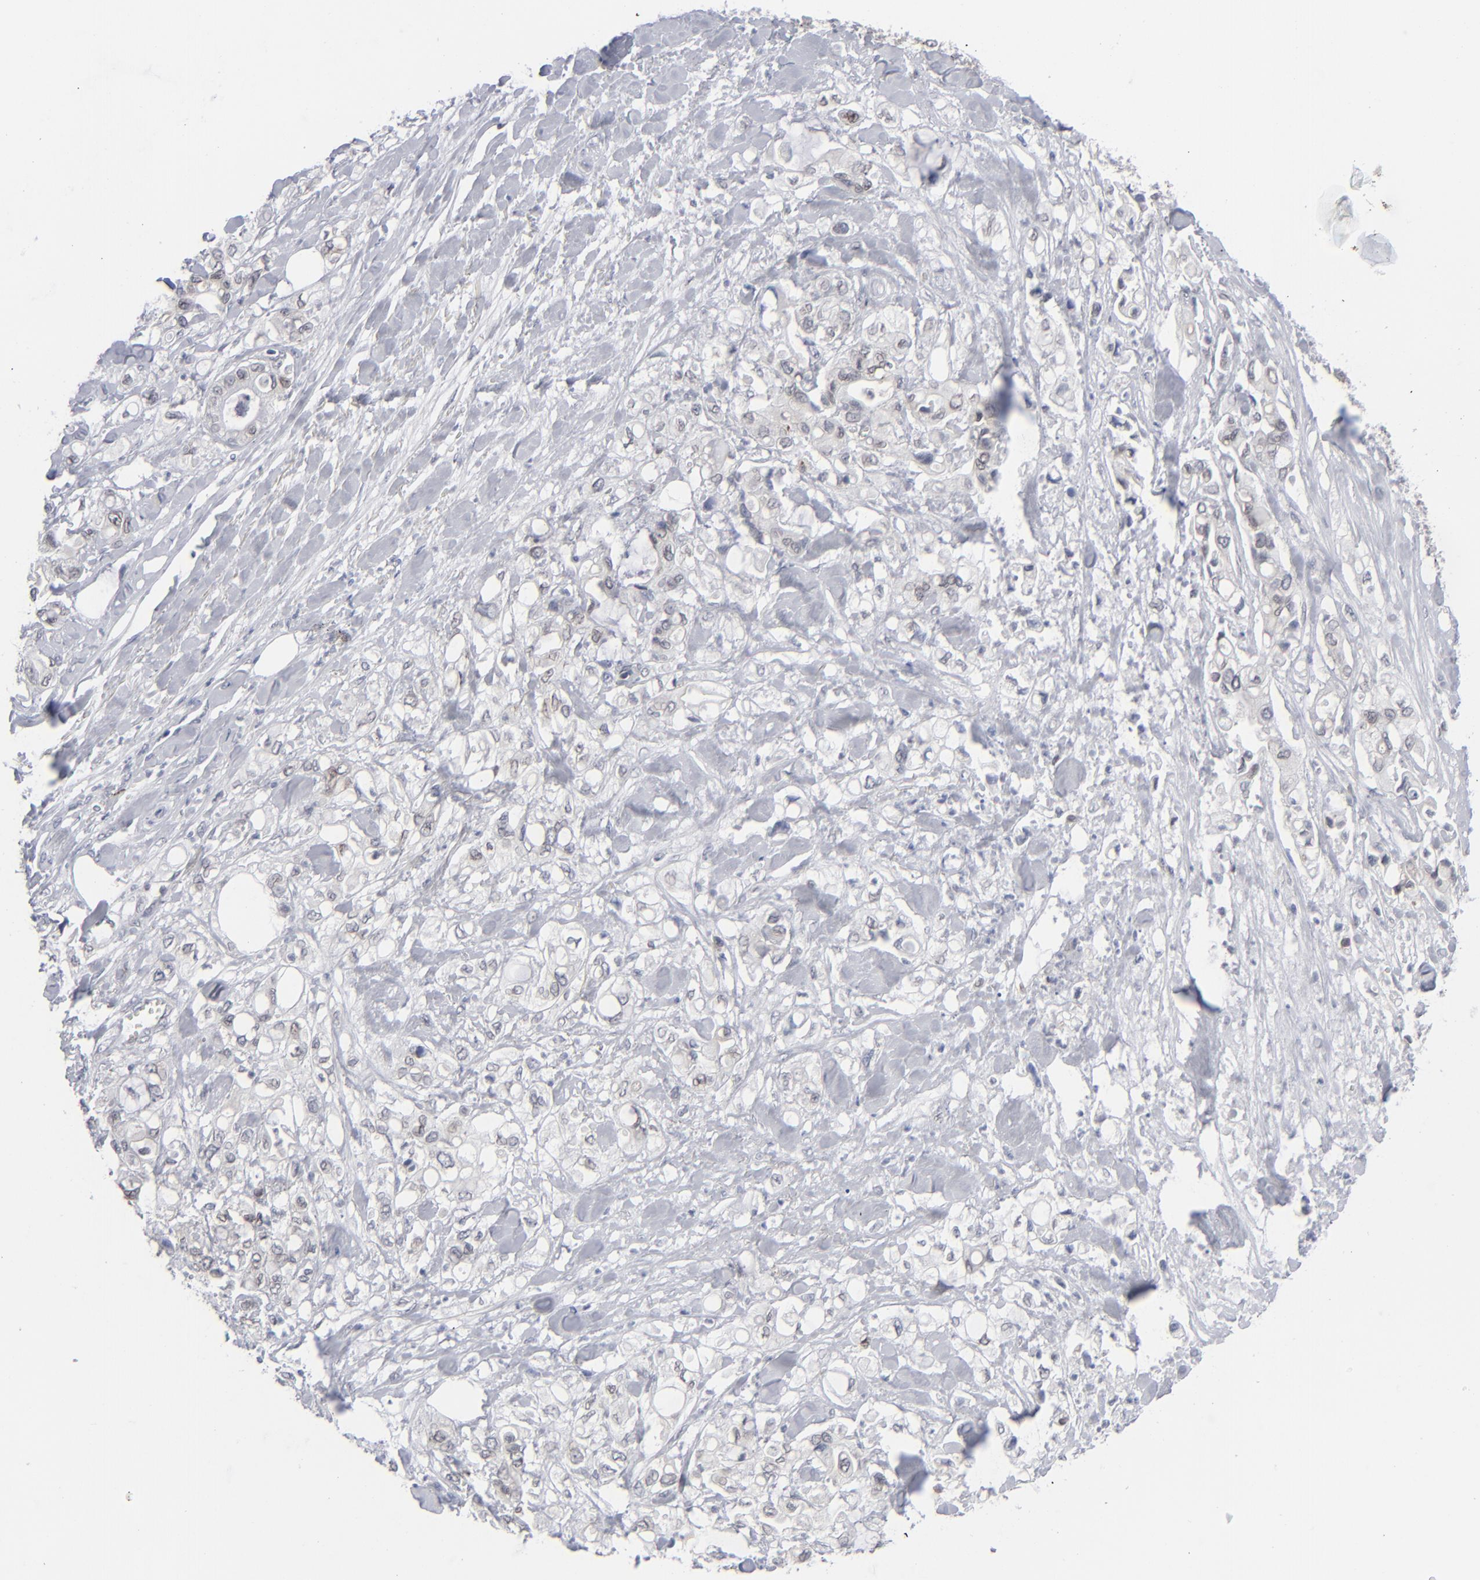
{"staining": {"intensity": "negative", "quantity": "none", "location": "none"}, "tissue": "pancreatic cancer", "cell_type": "Tumor cells", "image_type": "cancer", "snomed": [{"axis": "morphology", "description": "Adenocarcinoma, NOS"}, {"axis": "topography", "description": "Pancreas"}], "caption": "Immunohistochemistry of human pancreatic cancer (adenocarcinoma) exhibits no staining in tumor cells. Brightfield microscopy of immunohistochemistry stained with DAB (3,3'-diaminobenzidine) (brown) and hematoxylin (blue), captured at high magnification.", "gene": "NUP88", "patient": {"sex": "male", "age": 70}}